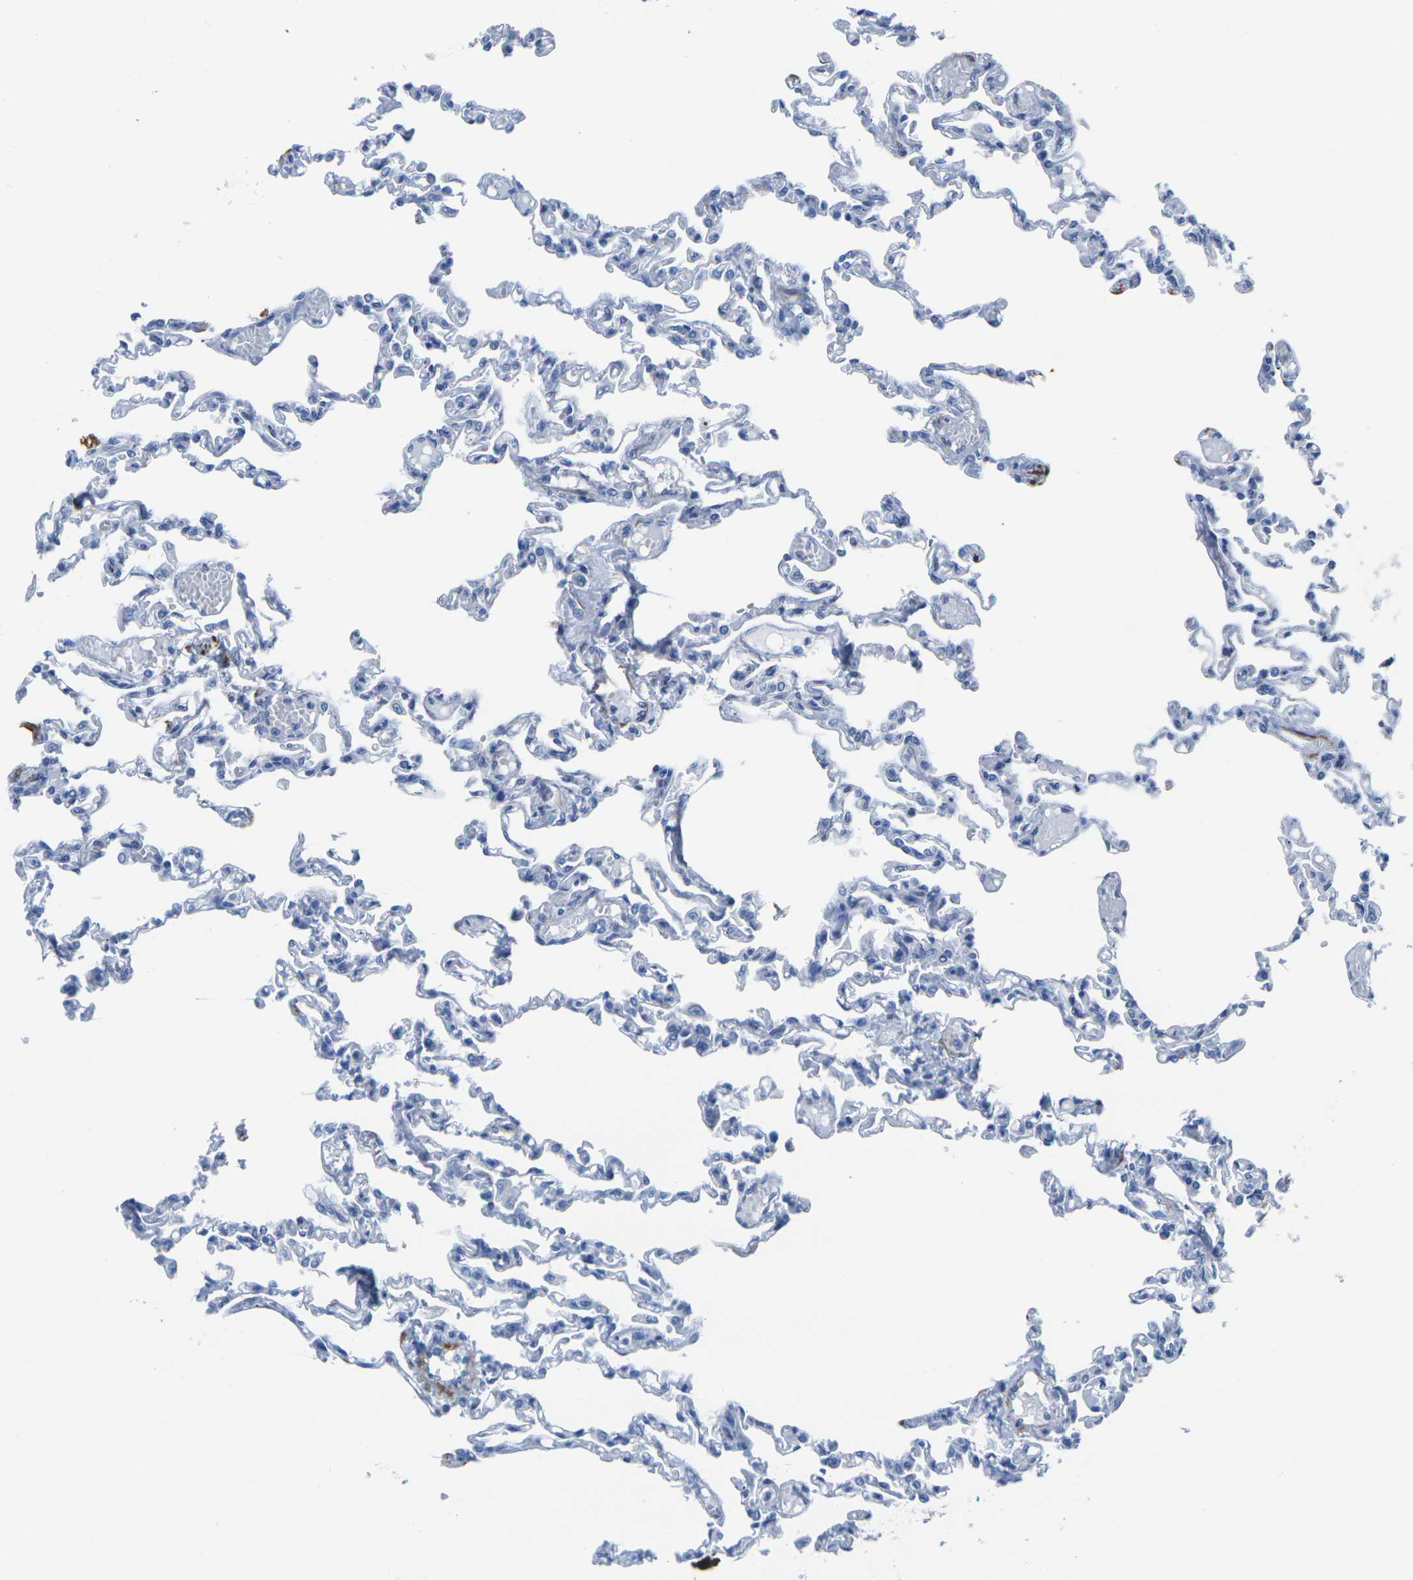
{"staining": {"intensity": "negative", "quantity": "none", "location": "none"}, "tissue": "lung", "cell_type": "Alveolar cells", "image_type": "normal", "snomed": [{"axis": "morphology", "description": "Normal tissue, NOS"}, {"axis": "topography", "description": "Lung"}], "caption": "Alveolar cells show no significant protein staining in unremarkable lung. Brightfield microscopy of immunohistochemistry stained with DAB (brown) and hematoxylin (blue), captured at high magnification.", "gene": "CNN1", "patient": {"sex": "male", "age": 21}}